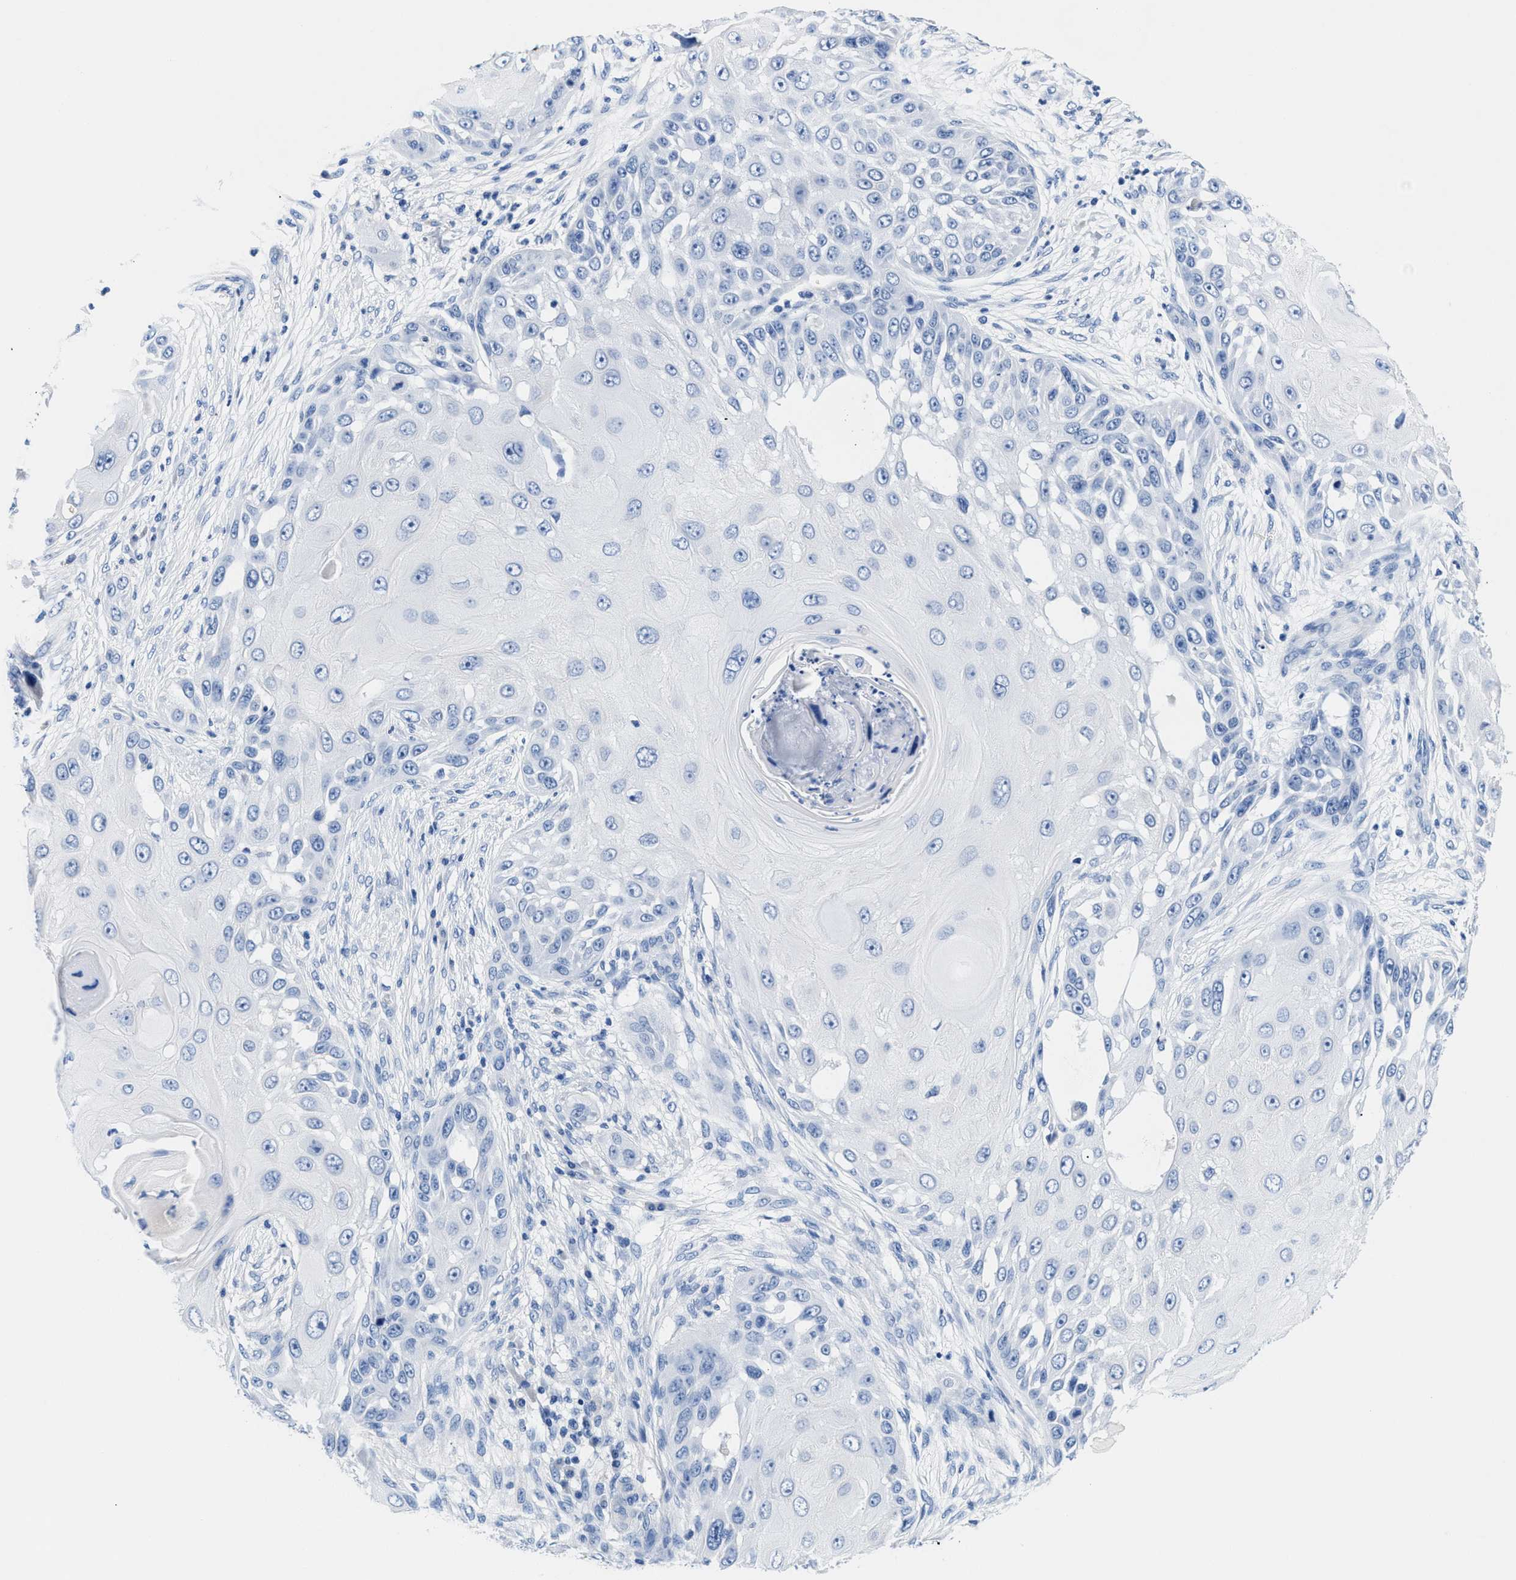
{"staining": {"intensity": "negative", "quantity": "none", "location": "none"}, "tissue": "skin cancer", "cell_type": "Tumor cells", "image_type": "cancer", "snomed": [{"axis": "morphology", "description": "Squamous cell carcinoma, NOS"}, {"axis": "topography", "description": "Skin"}], "caption": "Immunohistochemistry photomicrograph of neoplastic tissue: skin cancer stained with DAB (3,3'-diaminobenzidine) reveals no significant protein positivity in tumor cells.", "gene": "SLFN13", "patient": {"sex": "female", "age": 44}}